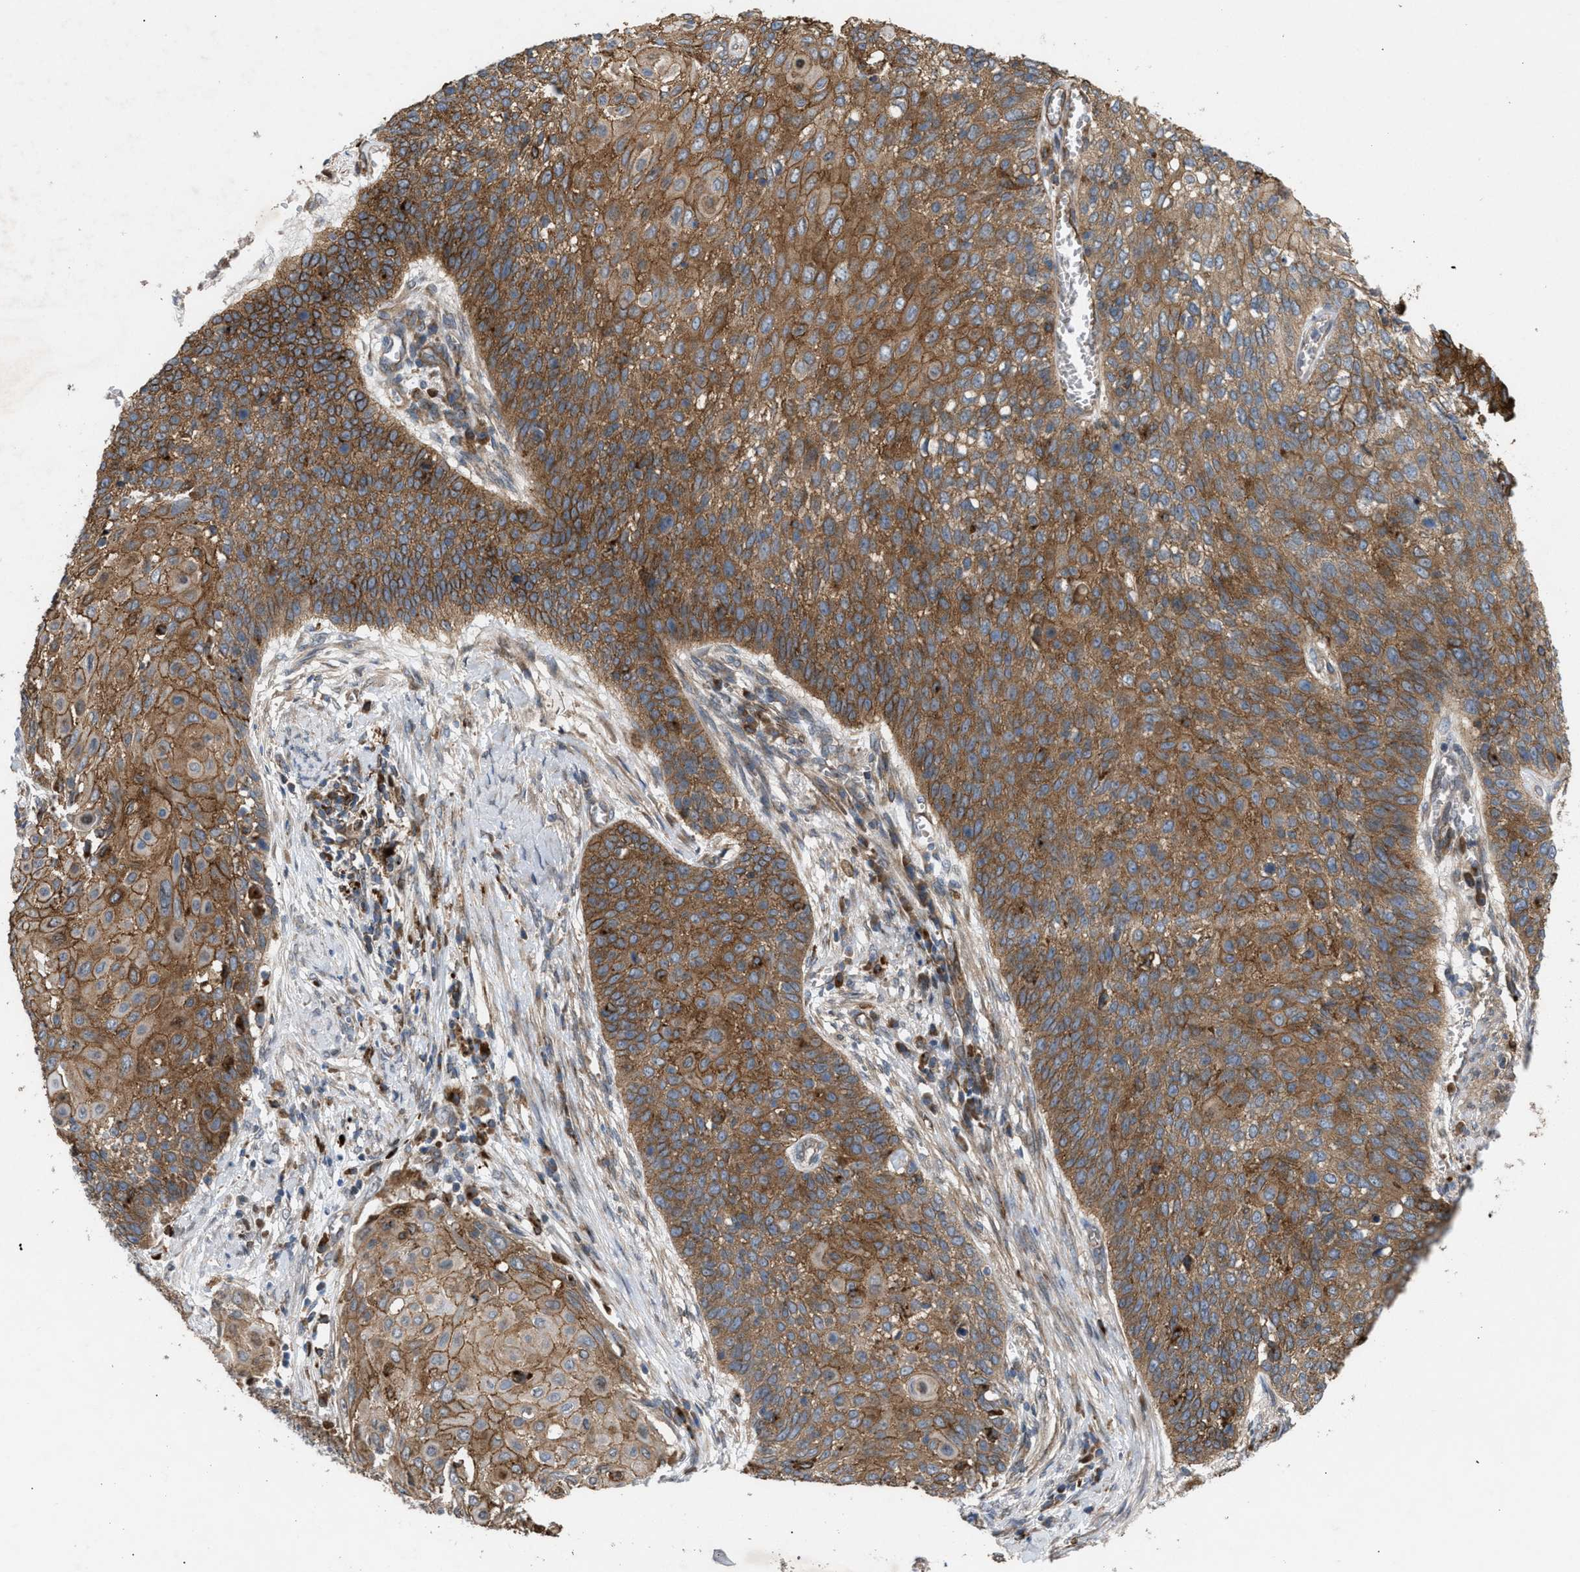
{"staining": {"intensity": "moderate", "quantity": ">75%", "location": "cytoplasmic/membranous"}, "tissue": "cervical cancer", "cell_type": "Tumor cells", "image_type": "cancer", "snomed": [{"axis": "morphology", "description": "Squamous cell carcinoma, NOS"}, {"axis": "topography", "description": "Cervix"}], "caption": "Immunohistochemistry (DAB) staining of human cervical cancer (squamous cell carcinoma) shows moderate cytoplasmic/membranous protein staining in approximately >75% of tumor cells.", "gene": "GCC1", "patient": {"sex": "female", "age": 39}}